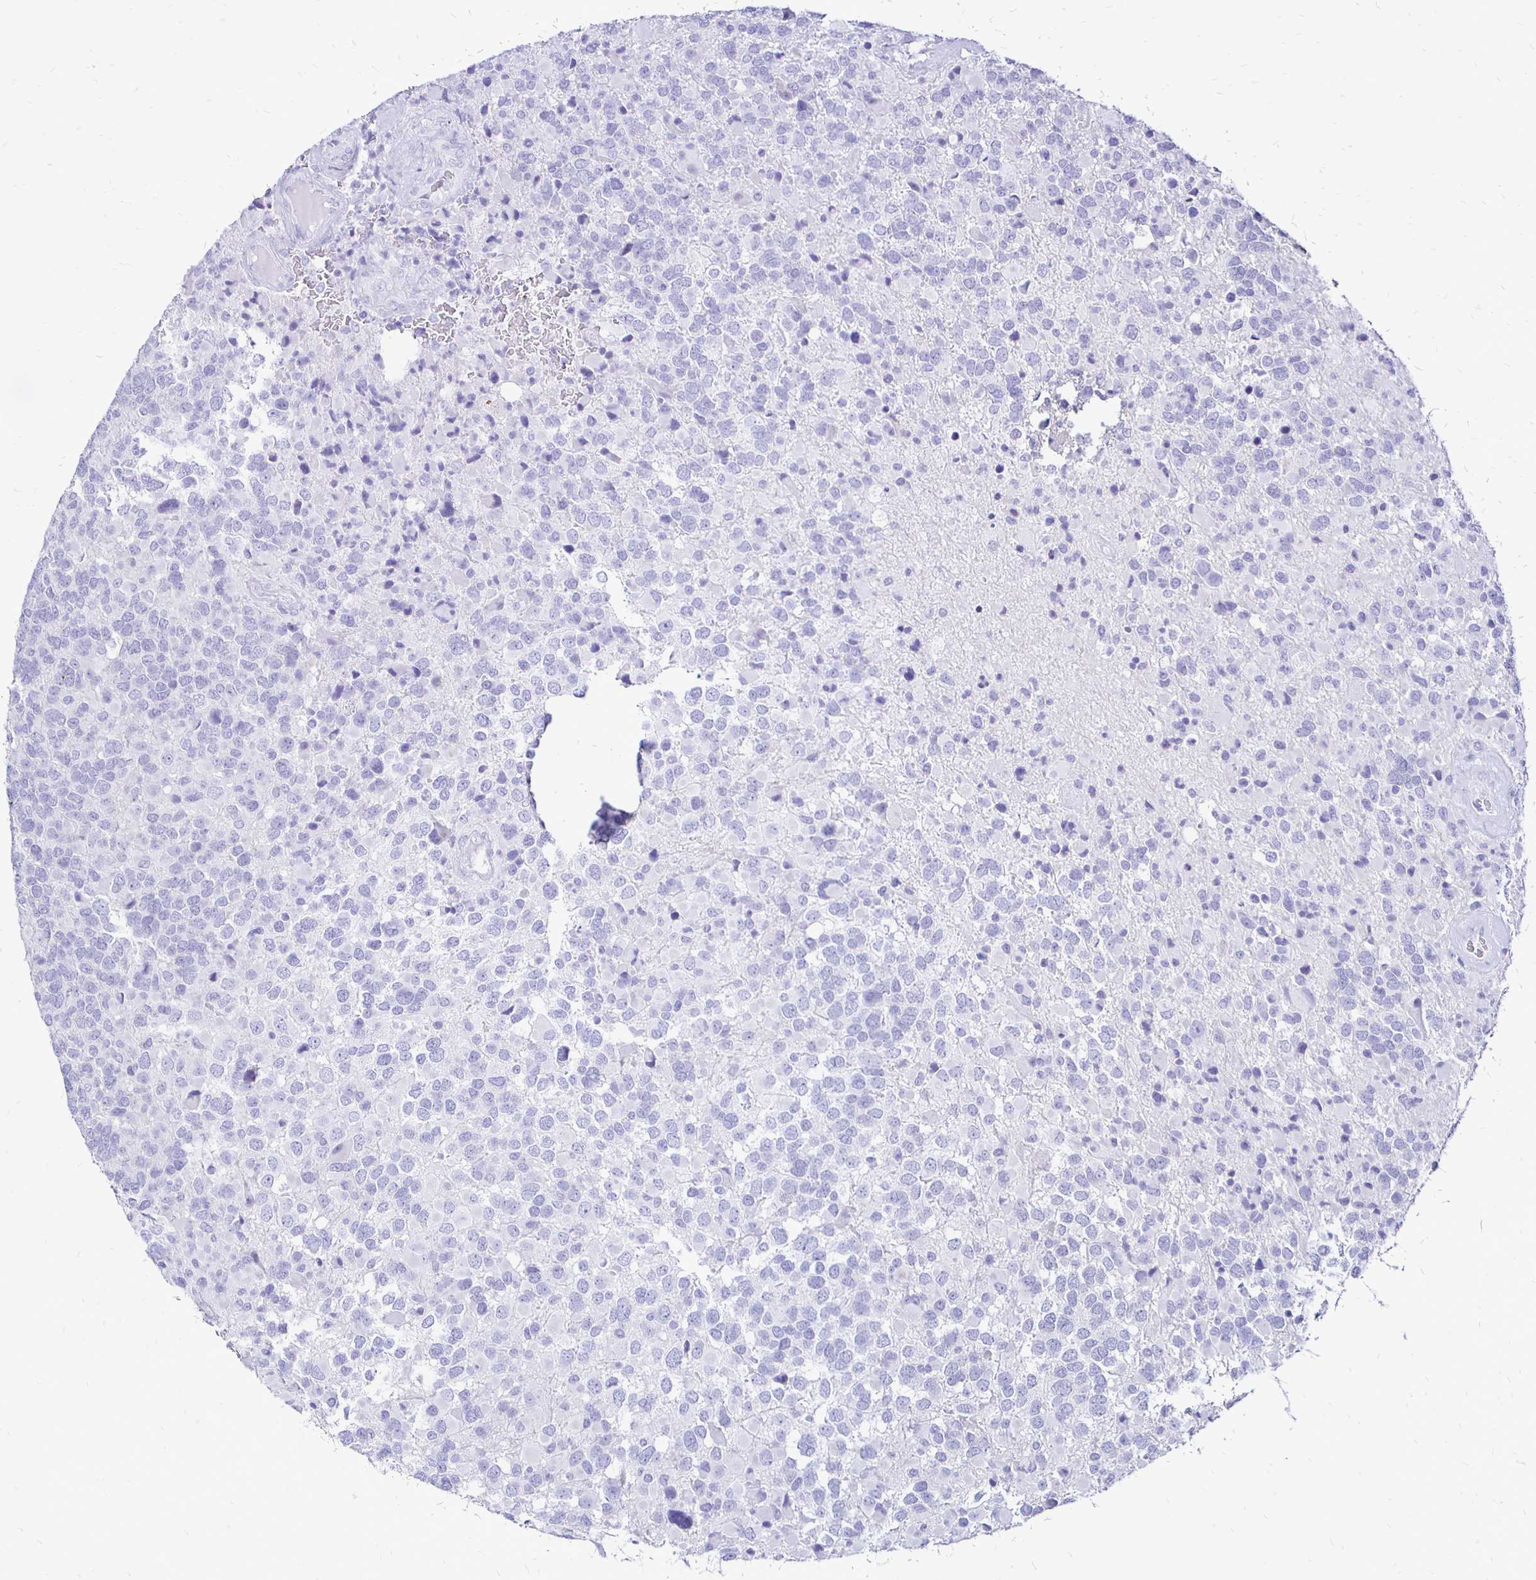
{"staining": {"intensity": "negative", "quantity": "none", "location": "none"}, "tissue": "glioma", "cell_type": "Tumor cells", "image_type": "cancer", "snomed": [{"axis": "morphology", "description": "Glioma, malignant, High grade"}, {"axis": "topography", "description": "Brain"}], "caption": "IHC micrograph of malignant high-grade glioma stained for a protein (brown), which shows no expression in tumor cells. (IHC, brightfield microscopy, high magnification).", "gene": "IRGC", "patient": {"sex": "female", "age": 40}}